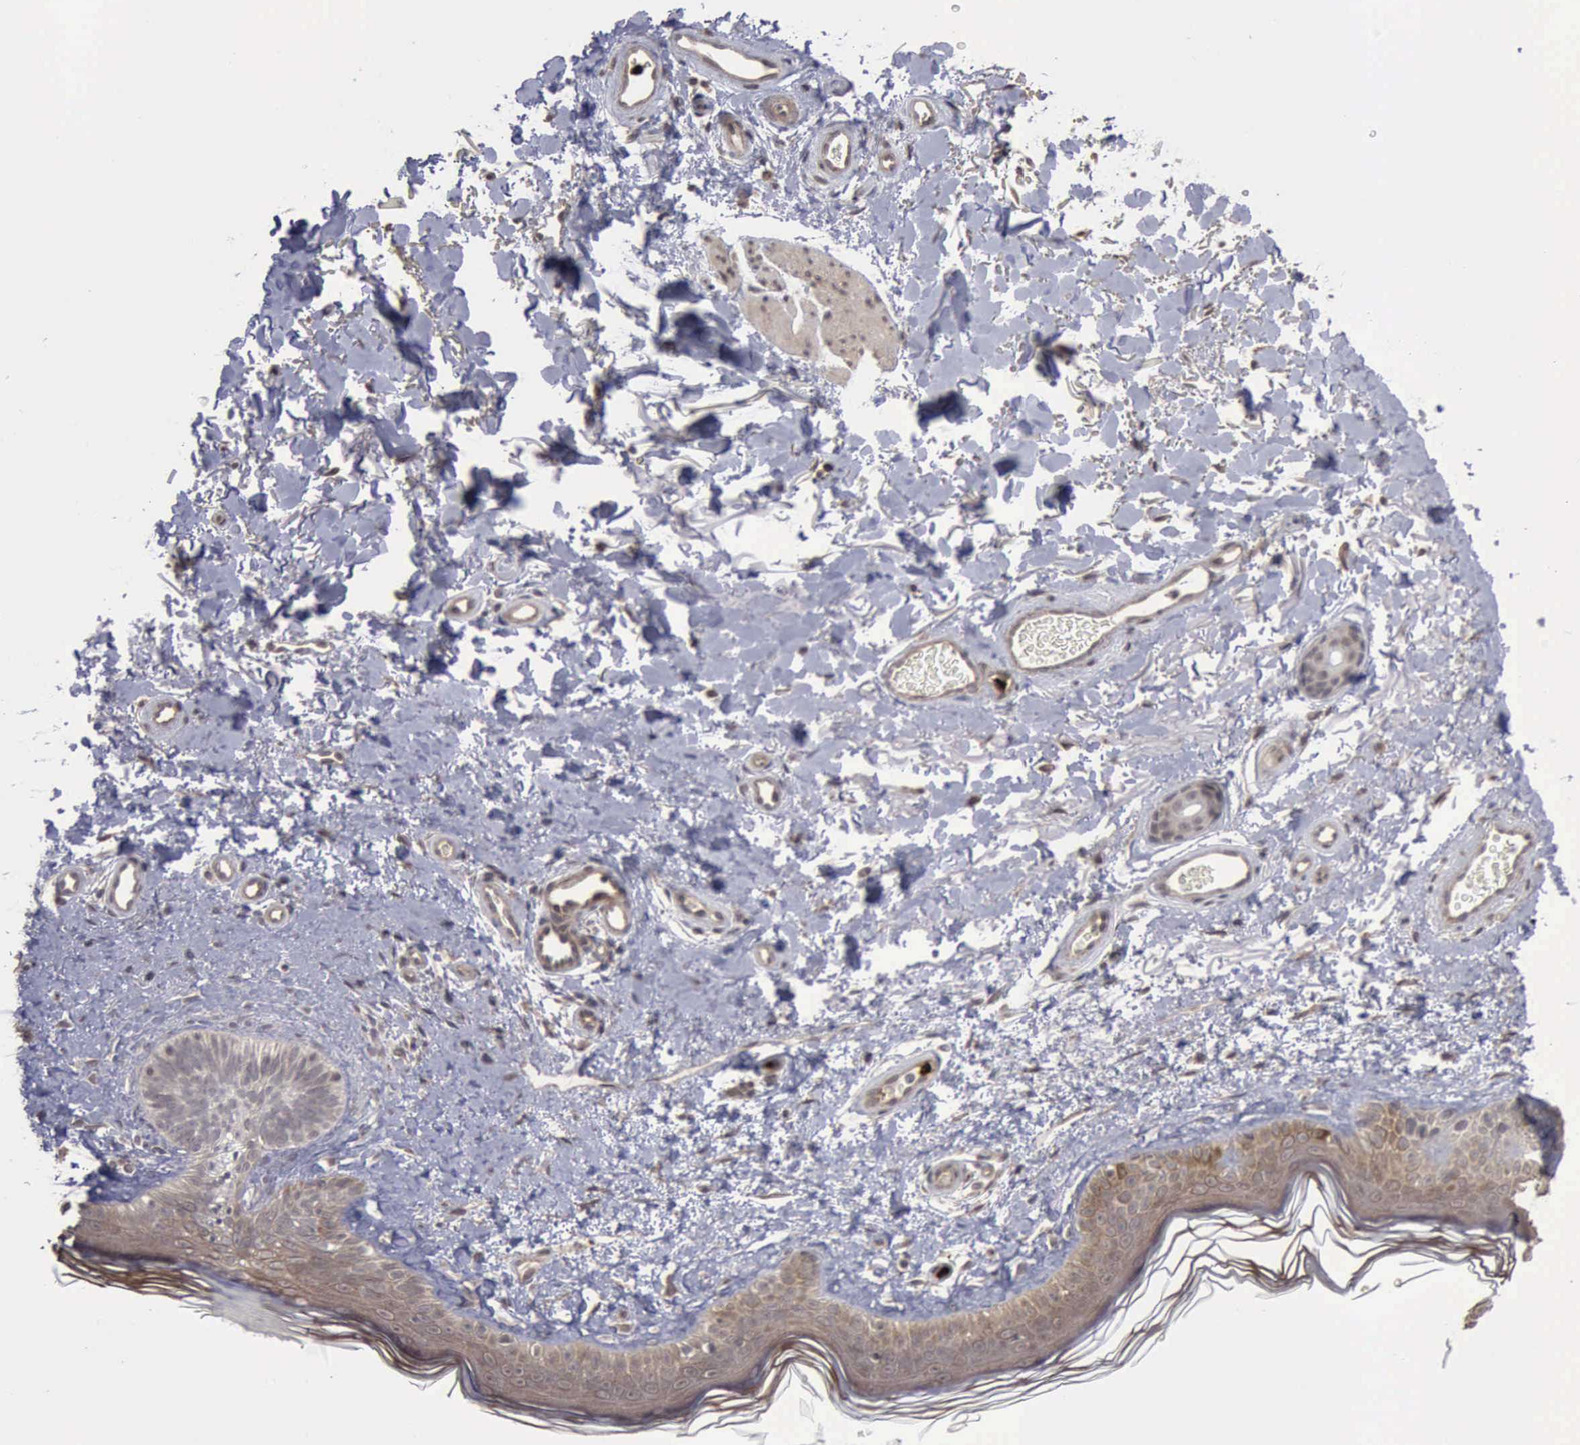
{"staining": {"intensity": "negative", "quantity": "none", "location": "none"}, "tissue": "skin", "cell_type": "Fibroblasts", "image_type": "normal", "snomed": [{"axis": "morphology", "description": "Normal tissue, NOS"}, {"axis": "topography", "description": "Skin"}], "caption": "This is an immunohistochemistry image of unremarkable skin. There is no staining in fibroblasts.", "gene": "MMP9", "patient": {"sex": "male", "age": 63}}